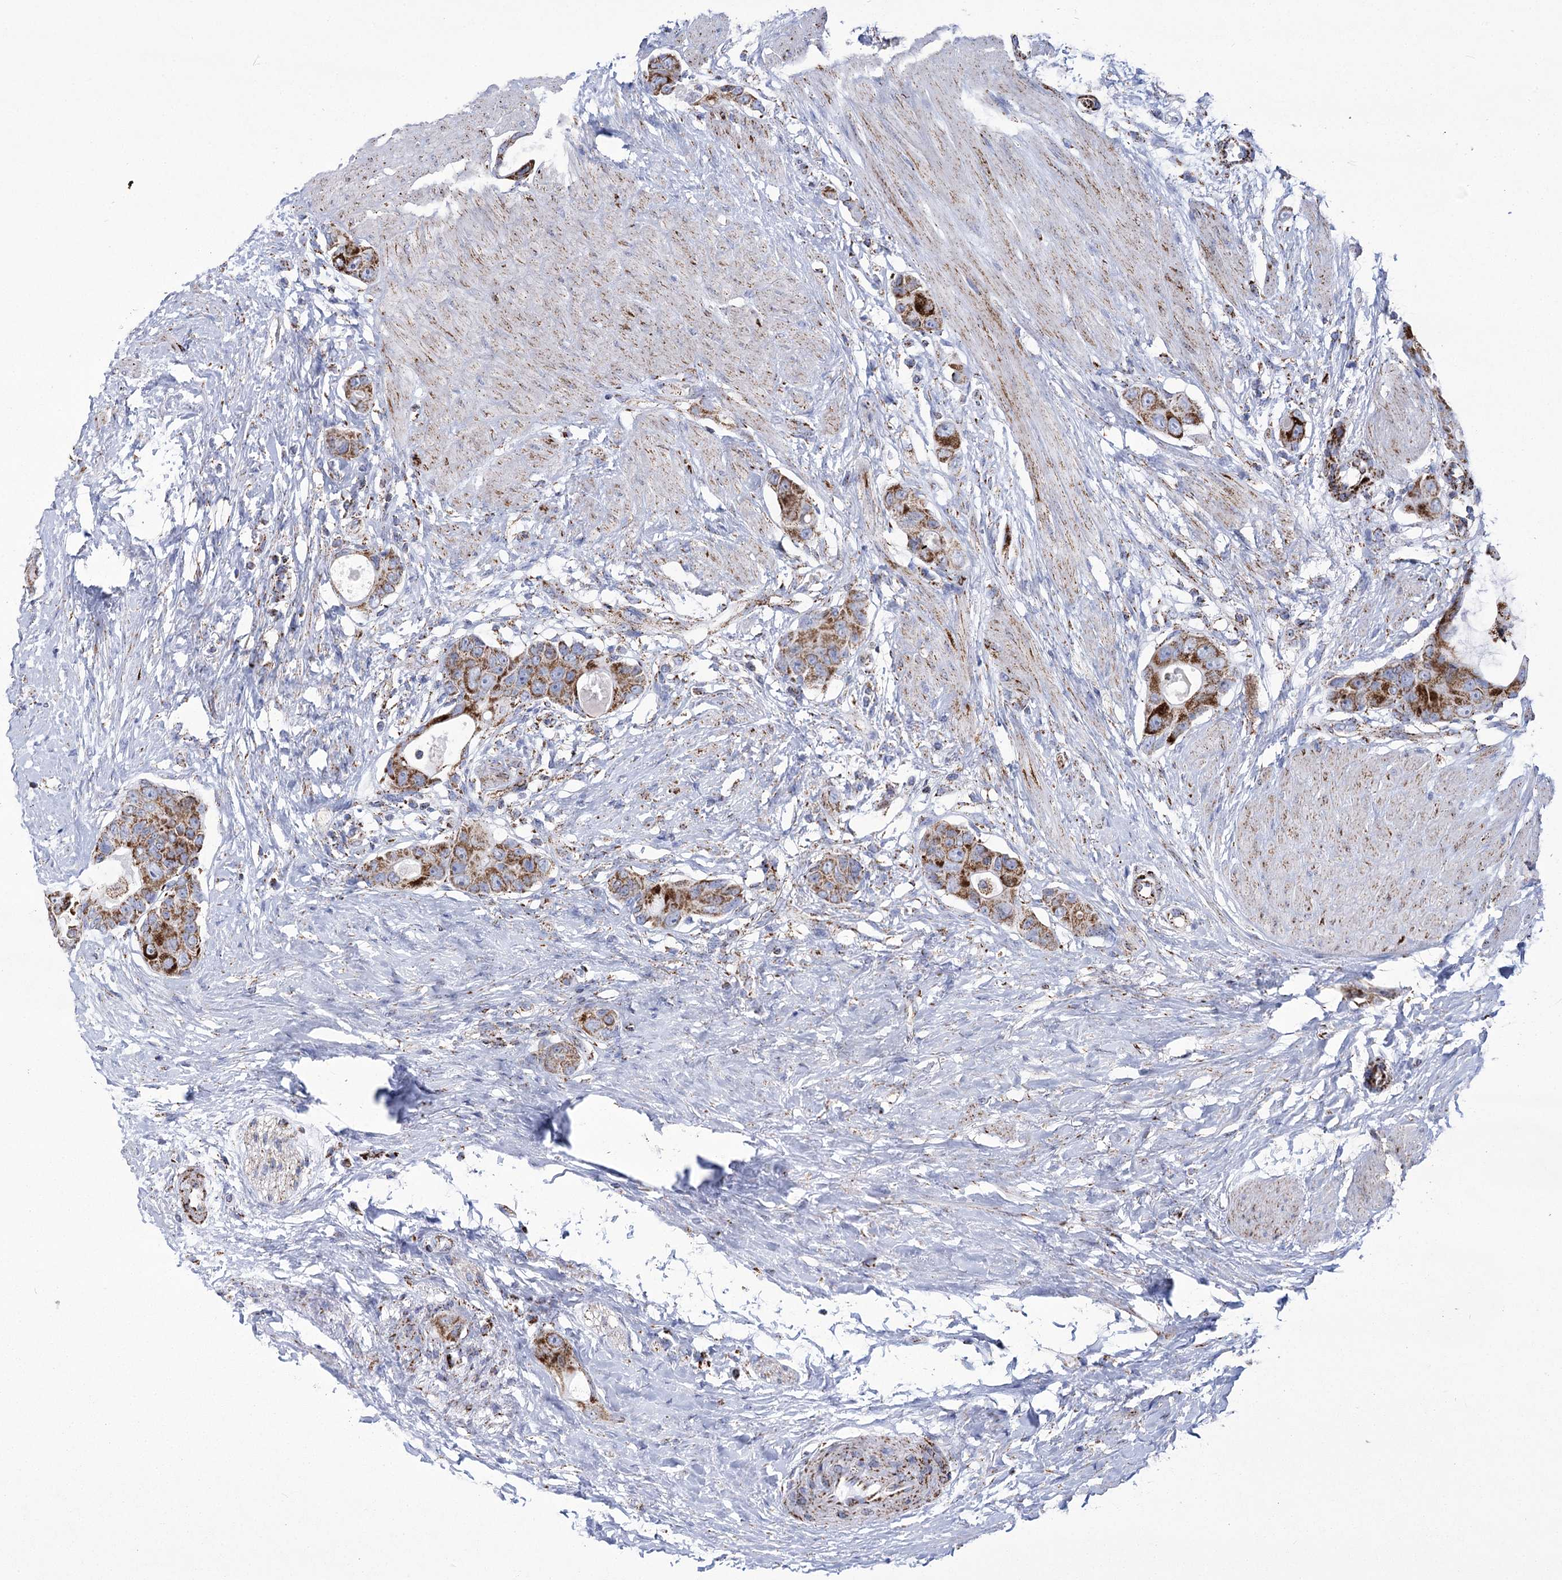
{"staining": {"intensity": "strong", "quantity": ">75%", "location": "cytoplasmic/membranous"}, "tissue": "colorectal cancer", "cell_type": "Tumor cells", "image_type": "cancer", "snomed": [{"axis": "morphology", "description": "Adenocarcinoma, NOS"}, {"axis": "topography", "description": "Rectum"}], "caption": "A brown stain highlights strong cytoplasmic/membranous staining of a protein in colorectal cancer tumor cells. (brown staining indicates protein expression, while blue staining denotes nuclei).", "gene": "PDHB", "patient": {"sex": "male", "age": 51}}